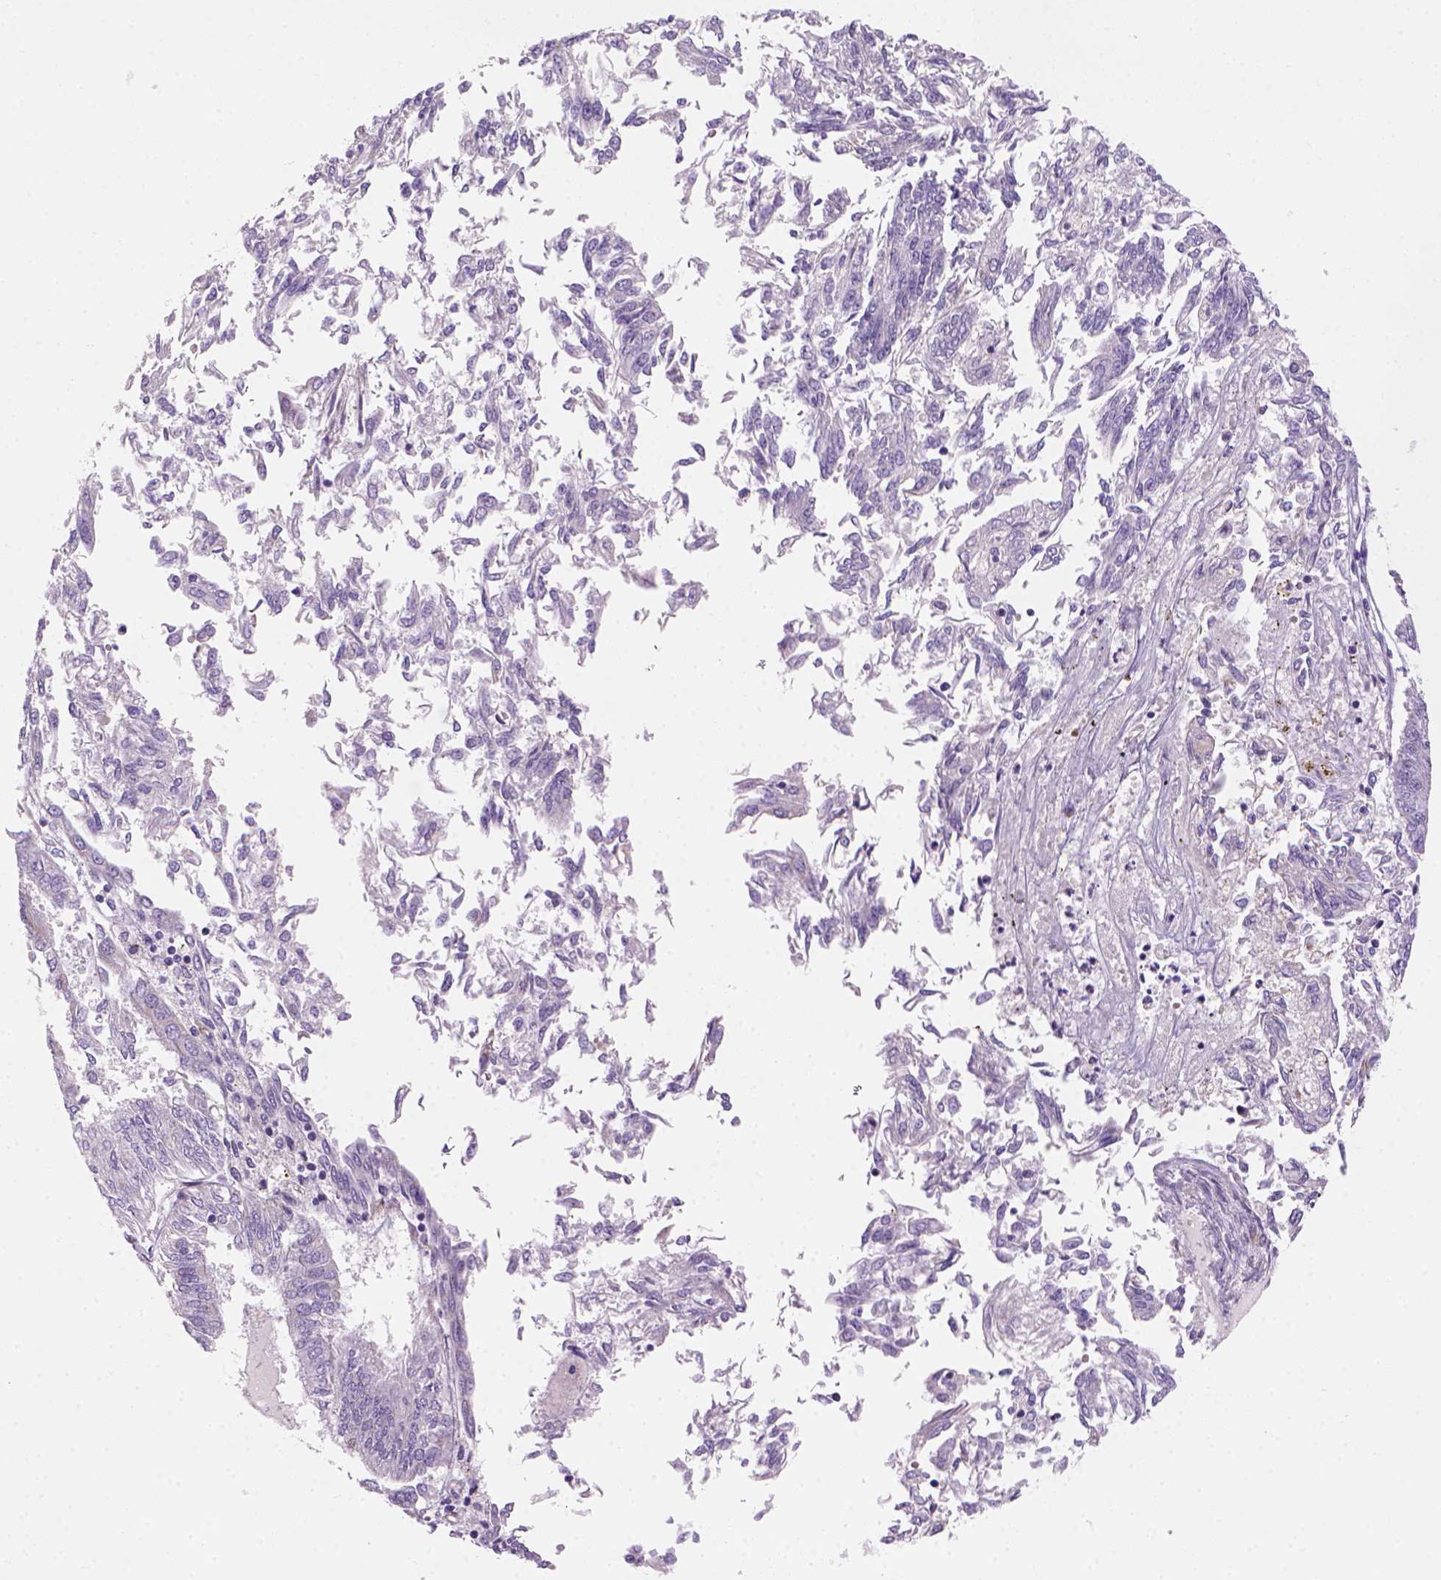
{"staining": {"intensity": "negative", "quantity": "none", "location": "none"}, "tissue": "endometrial cancer", "cell_type": "Tumor cells", "image_type": "cancer", "snomed": [{"axis": "morphology", "description": "Adenocarcinoma, NOS"}, {"axis": "topography", "description": "Endometrium"}], "caption": "There is no significant positivity in tumor cells of endometrial adenocarcinoma.", "gene": "CES2", "patient": {"sex": "female", "age": 58}}